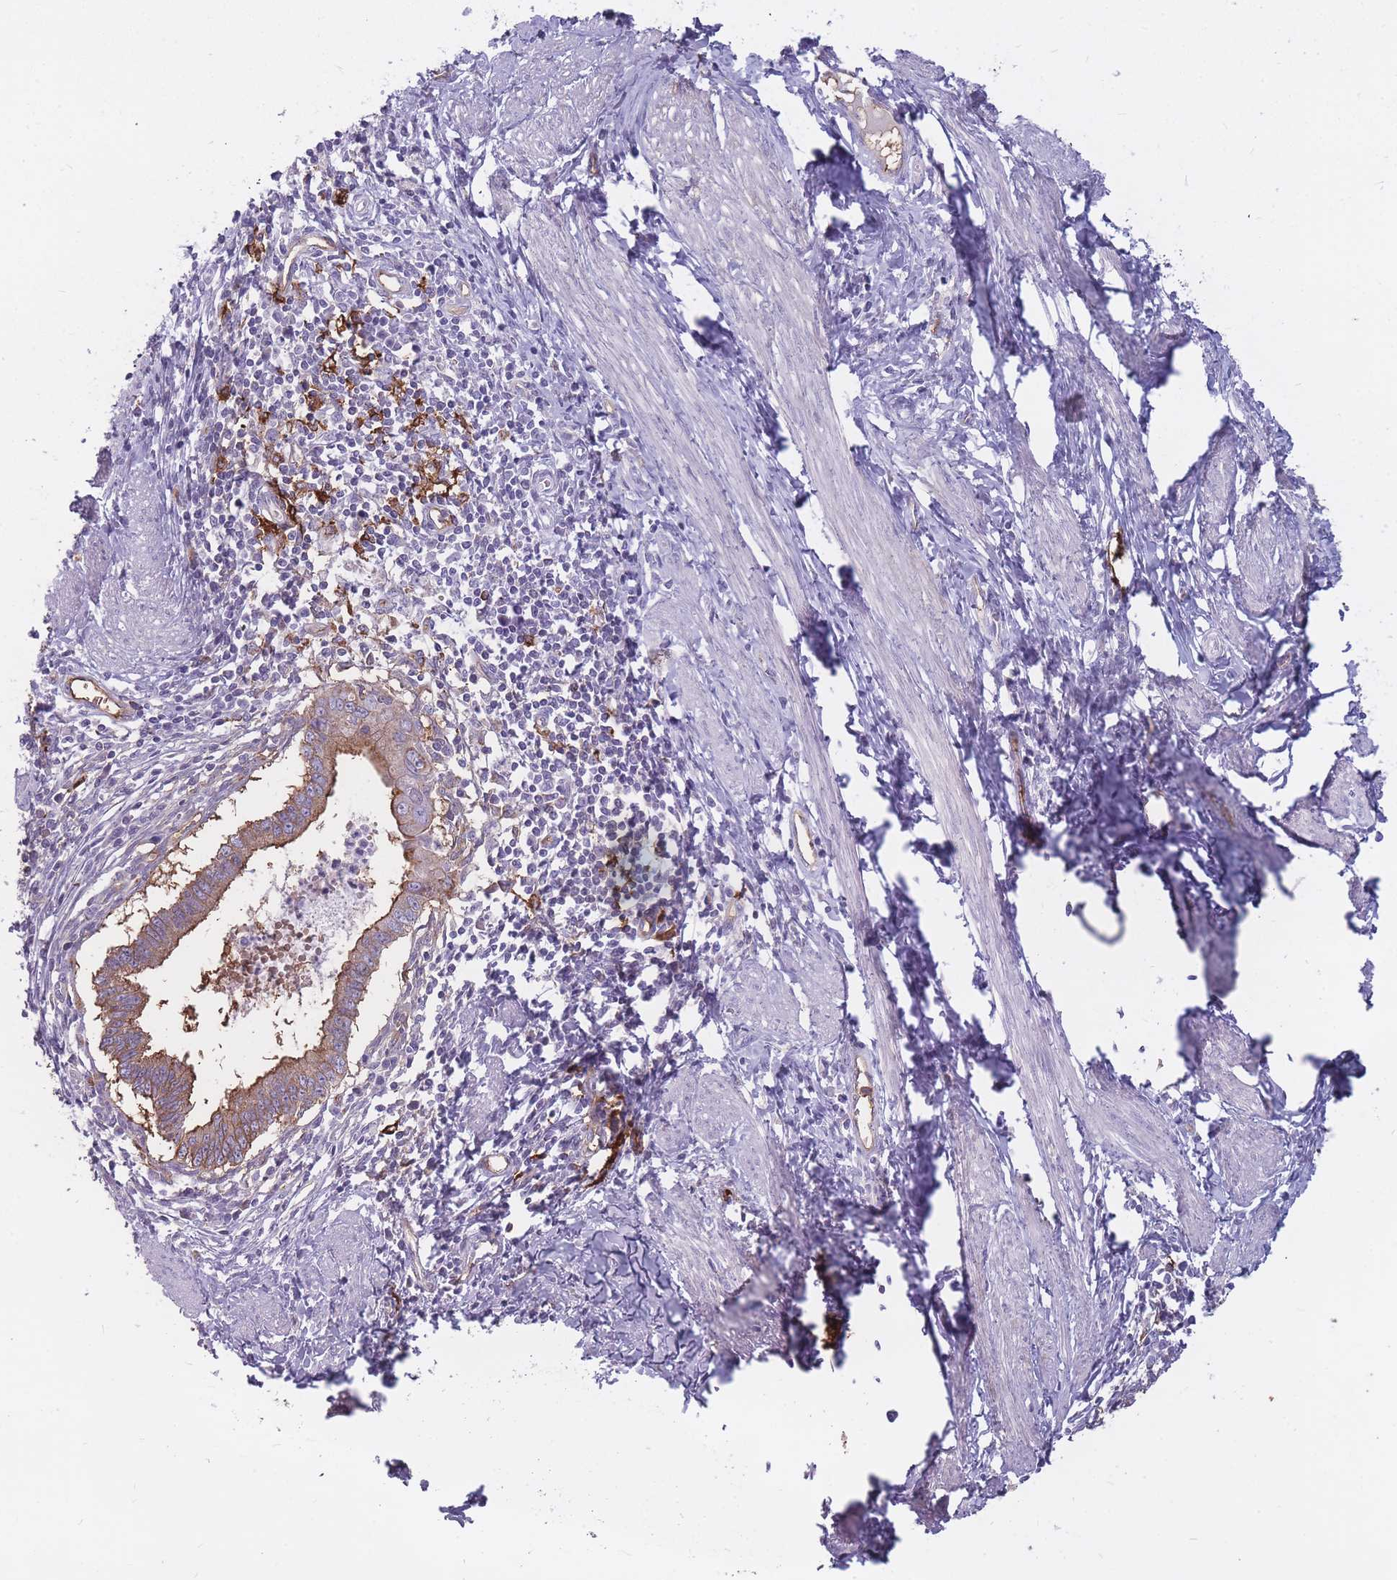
{"staining": {"intensity": "moderate", "quantity": ">75%", "location": "cytoplasmic/membranous"}, "tissue": "cervical cancer", "cell_type": "Tumor cells", "image_type": "cancer", "snomed": [{"axis": "morphology", "description": "Adenocarcinoma, NOS"}, {"axis": "topography", "description": "Cervix"}], "caption": "Moderate cytoplasmic/membranous expression for a protein is identified in about >75% of tumor cells of cervical cancer using IHC.", "gene": "GNA11", "patient": {"sex": "female", "age": 36}}